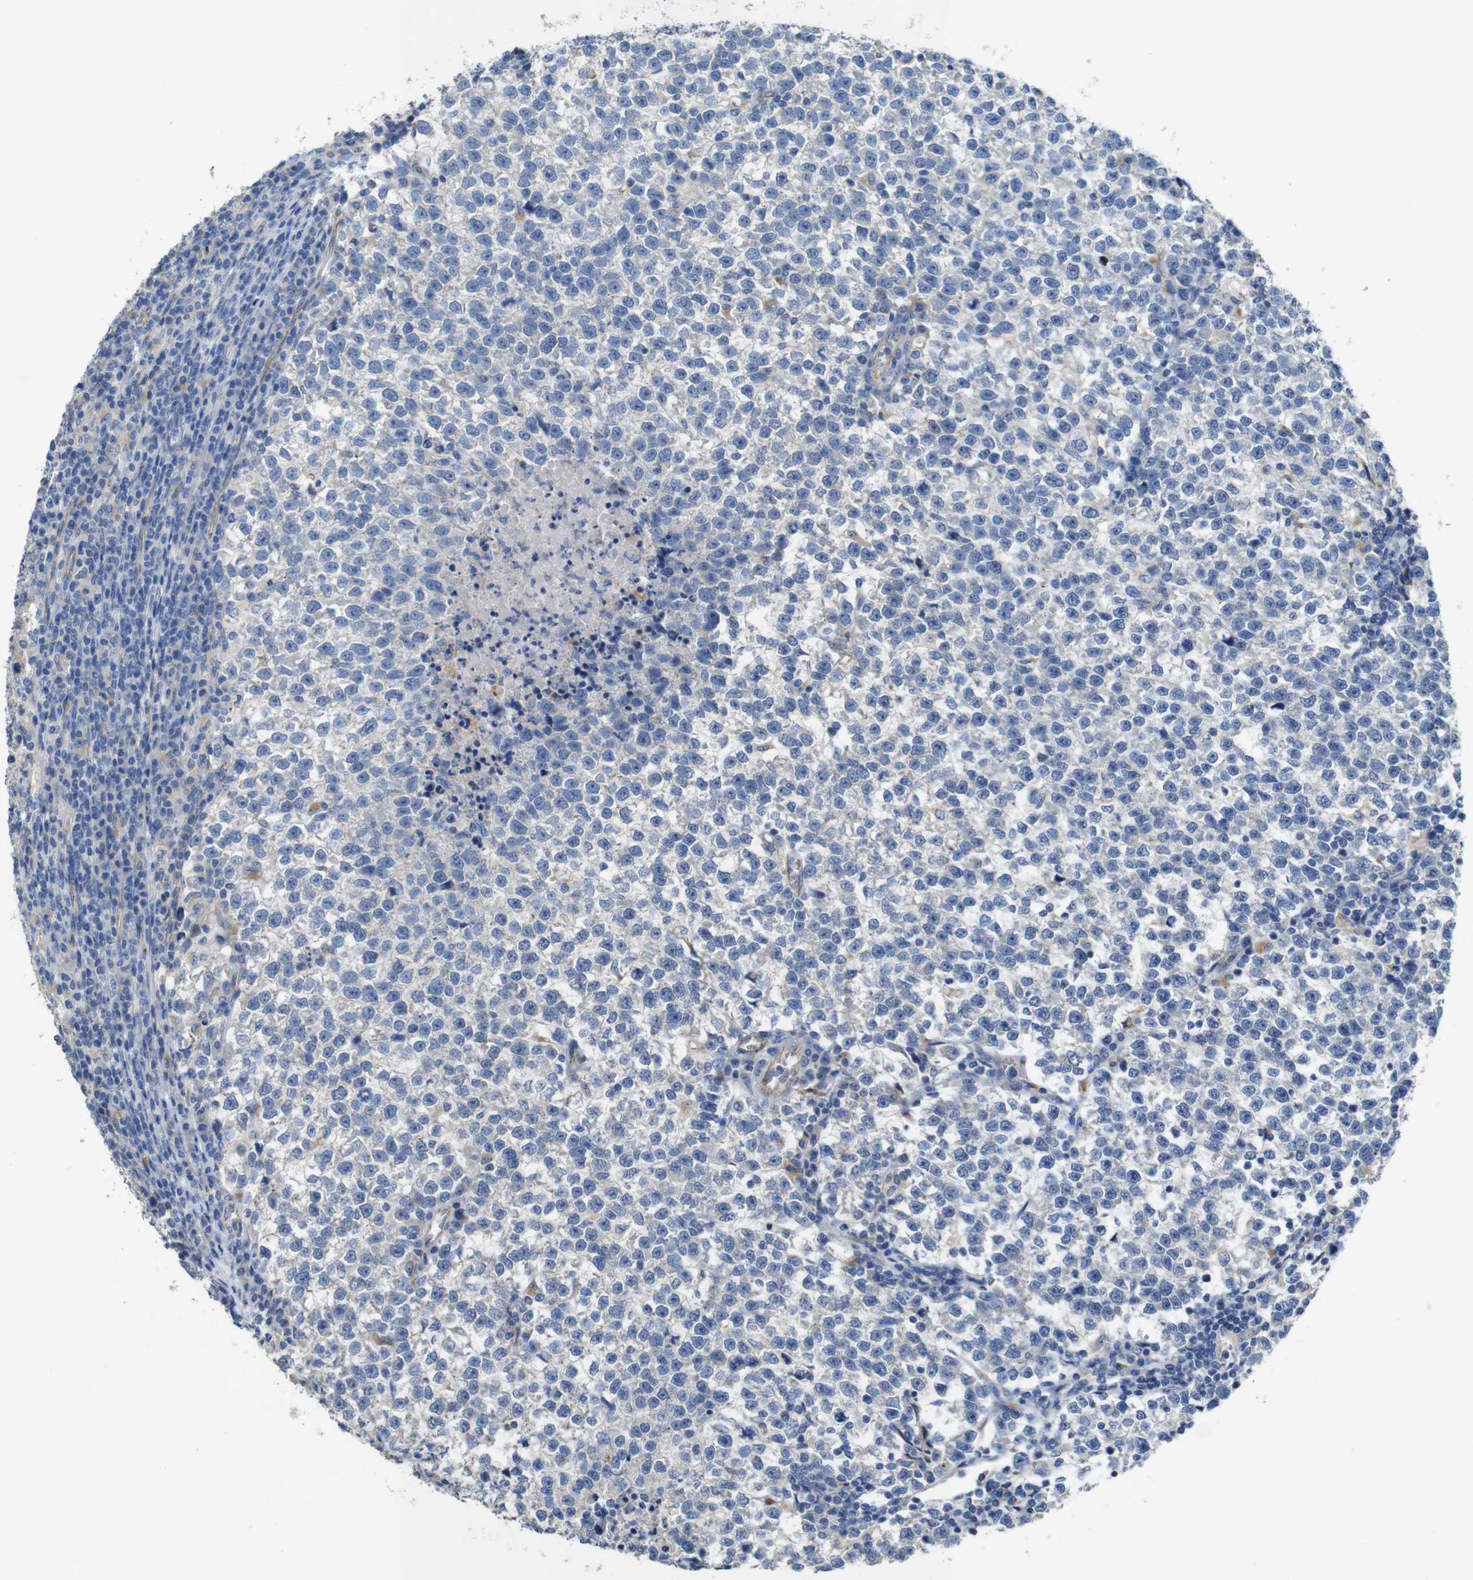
{"staining": {"intensity": "negative", "quantity": "none", "location": "none"}, "tissue": "testis cancer", "cell_type": "Tumor cells", "image_type": "cancer", "snomed": [{"axis": "morphology", "description": "Normal tissue, NOS"}, {"axis": "morphology", "description": "Seminoma, NOS"}, {"axis": "topography", "description": "Testis"}], "caption": "Immunohistochemical staining of testis cancer displays no significant expression in tumor cells.", "gene": "NHLRC3", "patient": {"sex": "male", "age": 43}}